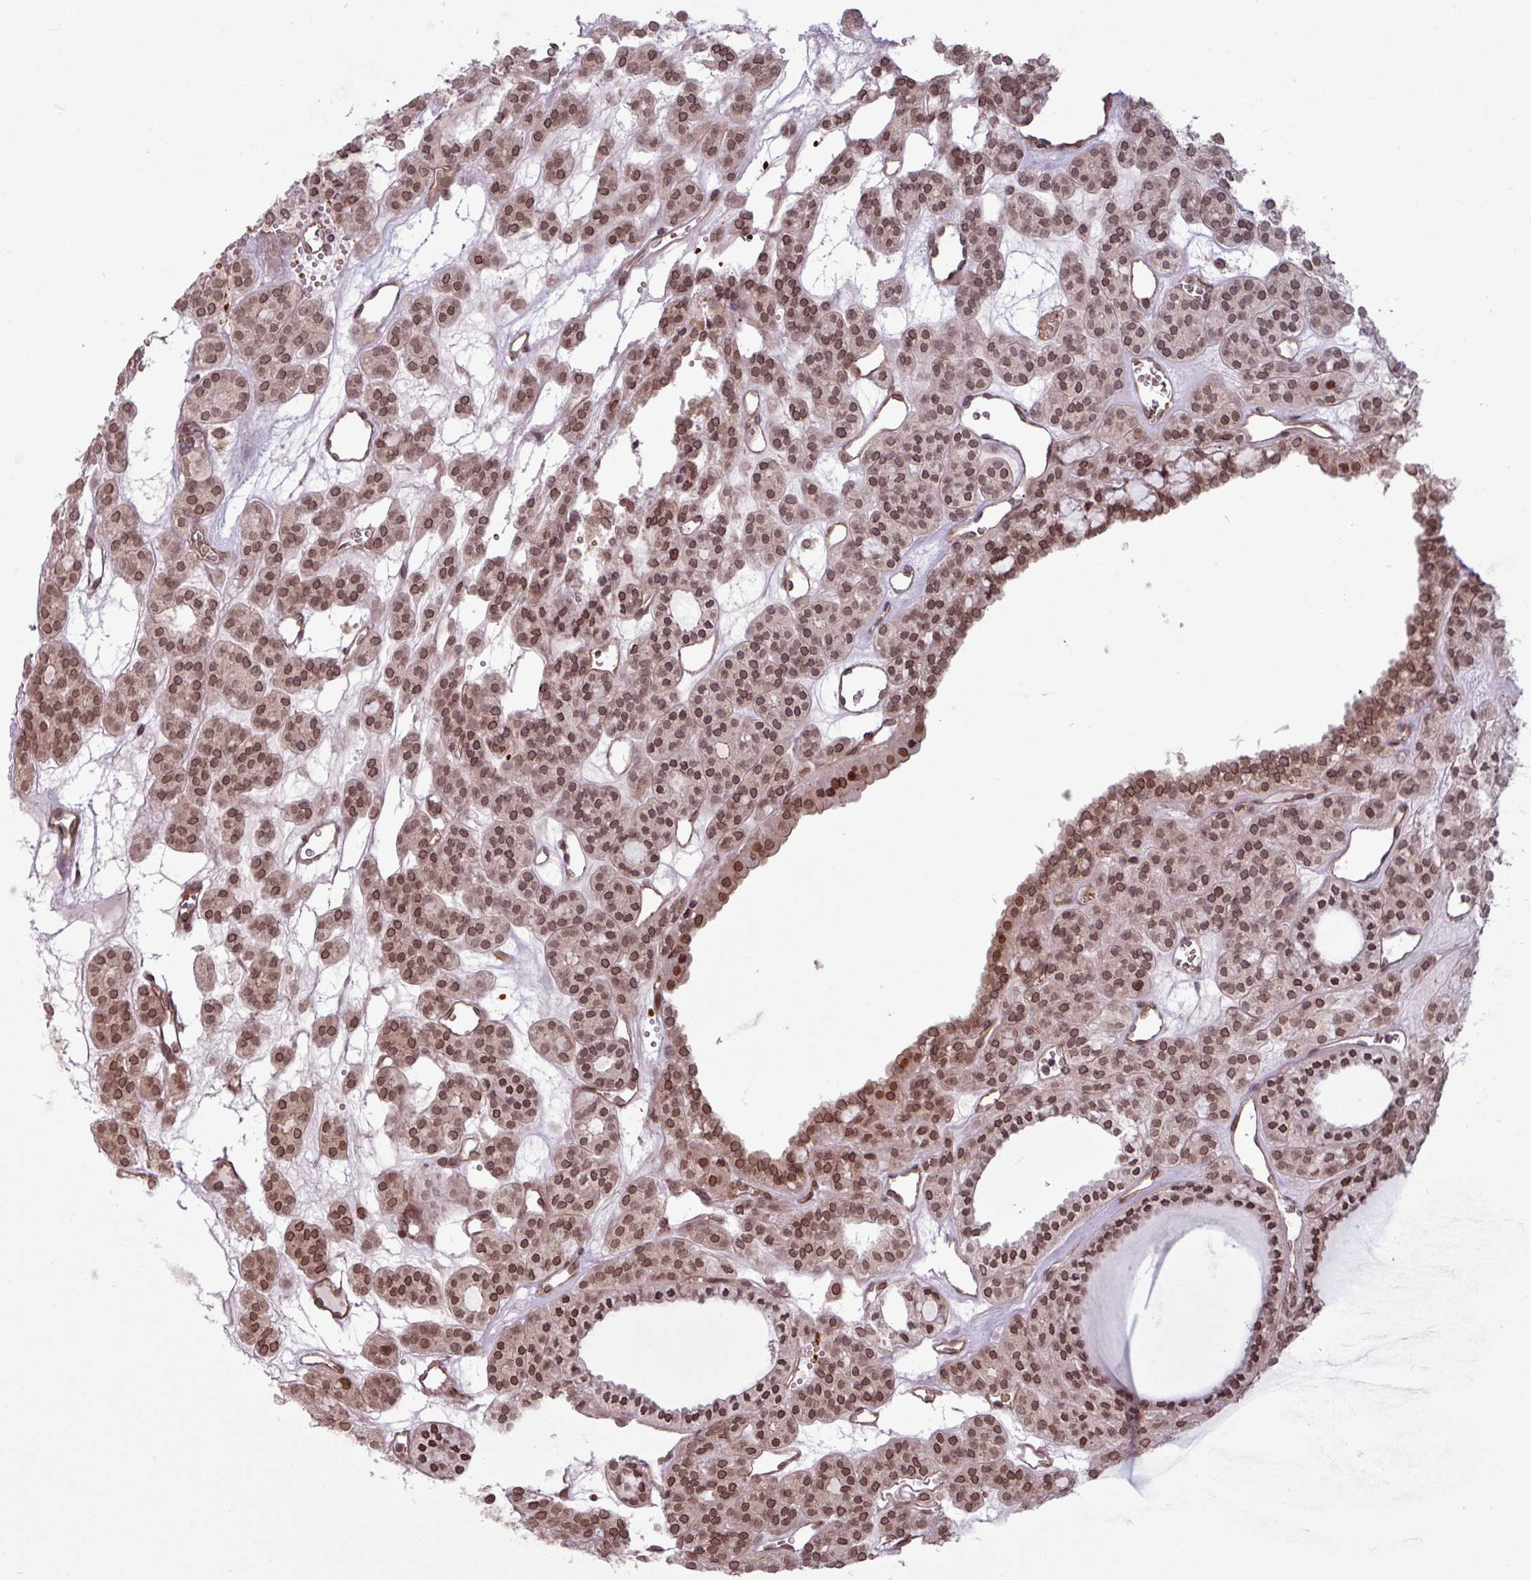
{"staining": {"intensity": "moderate", "quantity": ">75%", "location": "nuclear"}, "tissue": "thyroid cancer", "cell_type": "Tumor cells", "image_type": "cancer", "snomed": [{"axis": "morphology", "description": "Follicular adenoma carcinoma, NOS"}, {"axis": "topography", "description": "Thyroid gland"}], "caption": "This is a histology image of immunohistochemistry staining of thyroid cancer (follicular adenoma carcinoma), which shows moderate staining in the nuclear of tumor cells.", "gene": "RBM4B", "patient": {"sex": "female", "age": 63}}